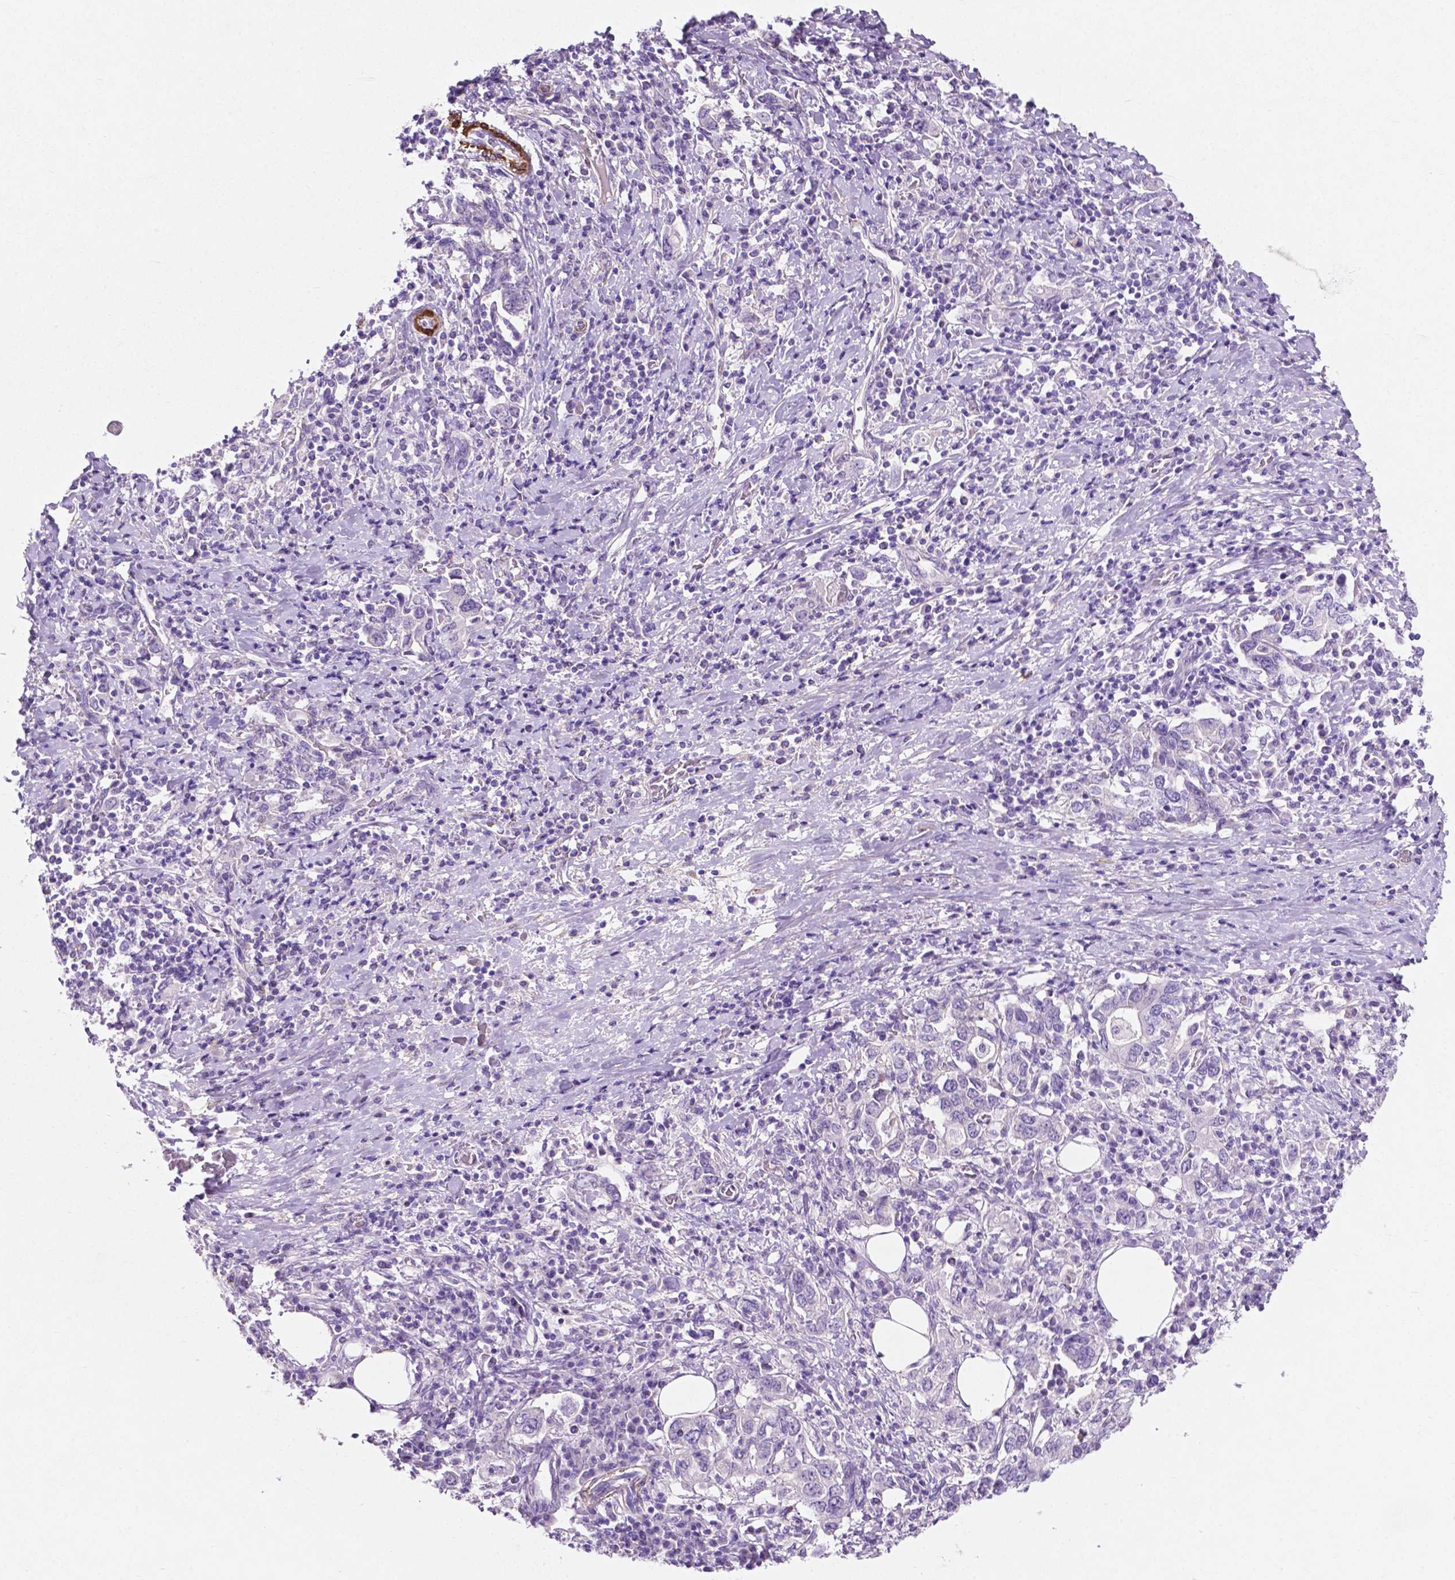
{"staining": {"intensity": "negative", "quantity": "none", "location": "none"}, "tissue": "stomach cancer", "cell_type": "Tumor cells", "image_type": "cancer", "snomed": [{"axis": "morphology", "description": "Adenocarcinoma, NOS"}, {"axis": "topography", "description": "Stomach, upper"}, {"axis": "topography", "description": "Stomach"}], "caption": "There is no significant staining in tumor cells of adenocarcinoma (stomach). (Brightfield microscopy of DAB (3,3'-diaminobenzidine) immunohistochemistry (IHC) at high magnification).", "gene": "ASPG", "patient": {"sex": "male", "age": 62}}